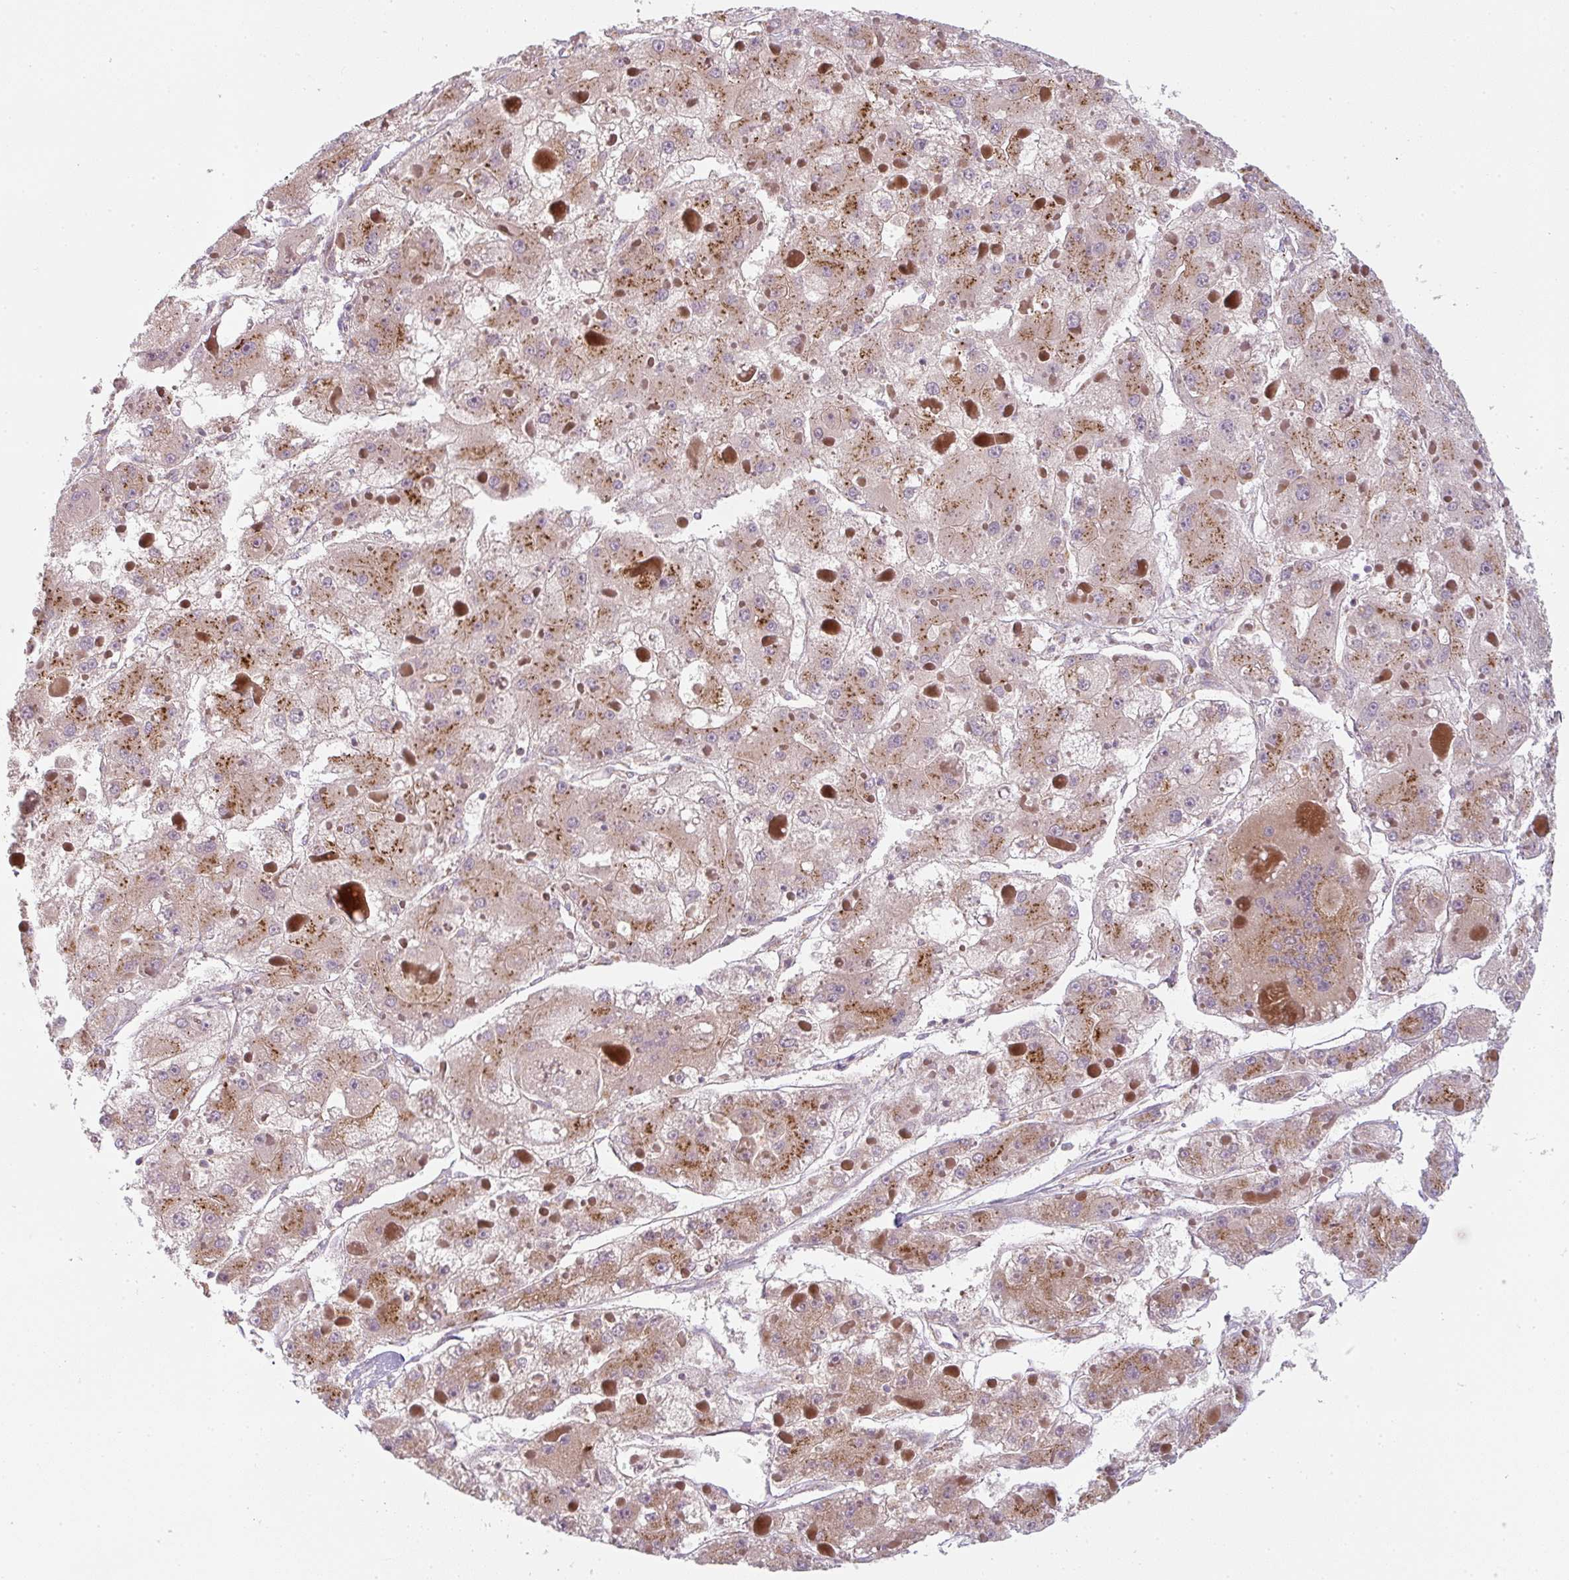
{"staining": {"intensity": "moderate", "quantity": ">75%", "location": "cytoplasmic/membranous"}, "tissue": "liver cancer", "cell_type": "Tumor cells", "image_type": "cancer", "snomed": [{"axis": "morphology", "description": "Carcinoma, Hepatocellular, NOS"}, {"axis": "topography", "description": "Liver"}], "caption": "Immunohistochemistry (DAB (3,3'-diaminobenzidine)) staining of human hepatocellular carcinoma (liver) displays moderate cytoplasmic/membranous protein staining in about >75% of tumor cells.", "gene": "GVQW3", "patient": {"sex": "female", "age": 73}}